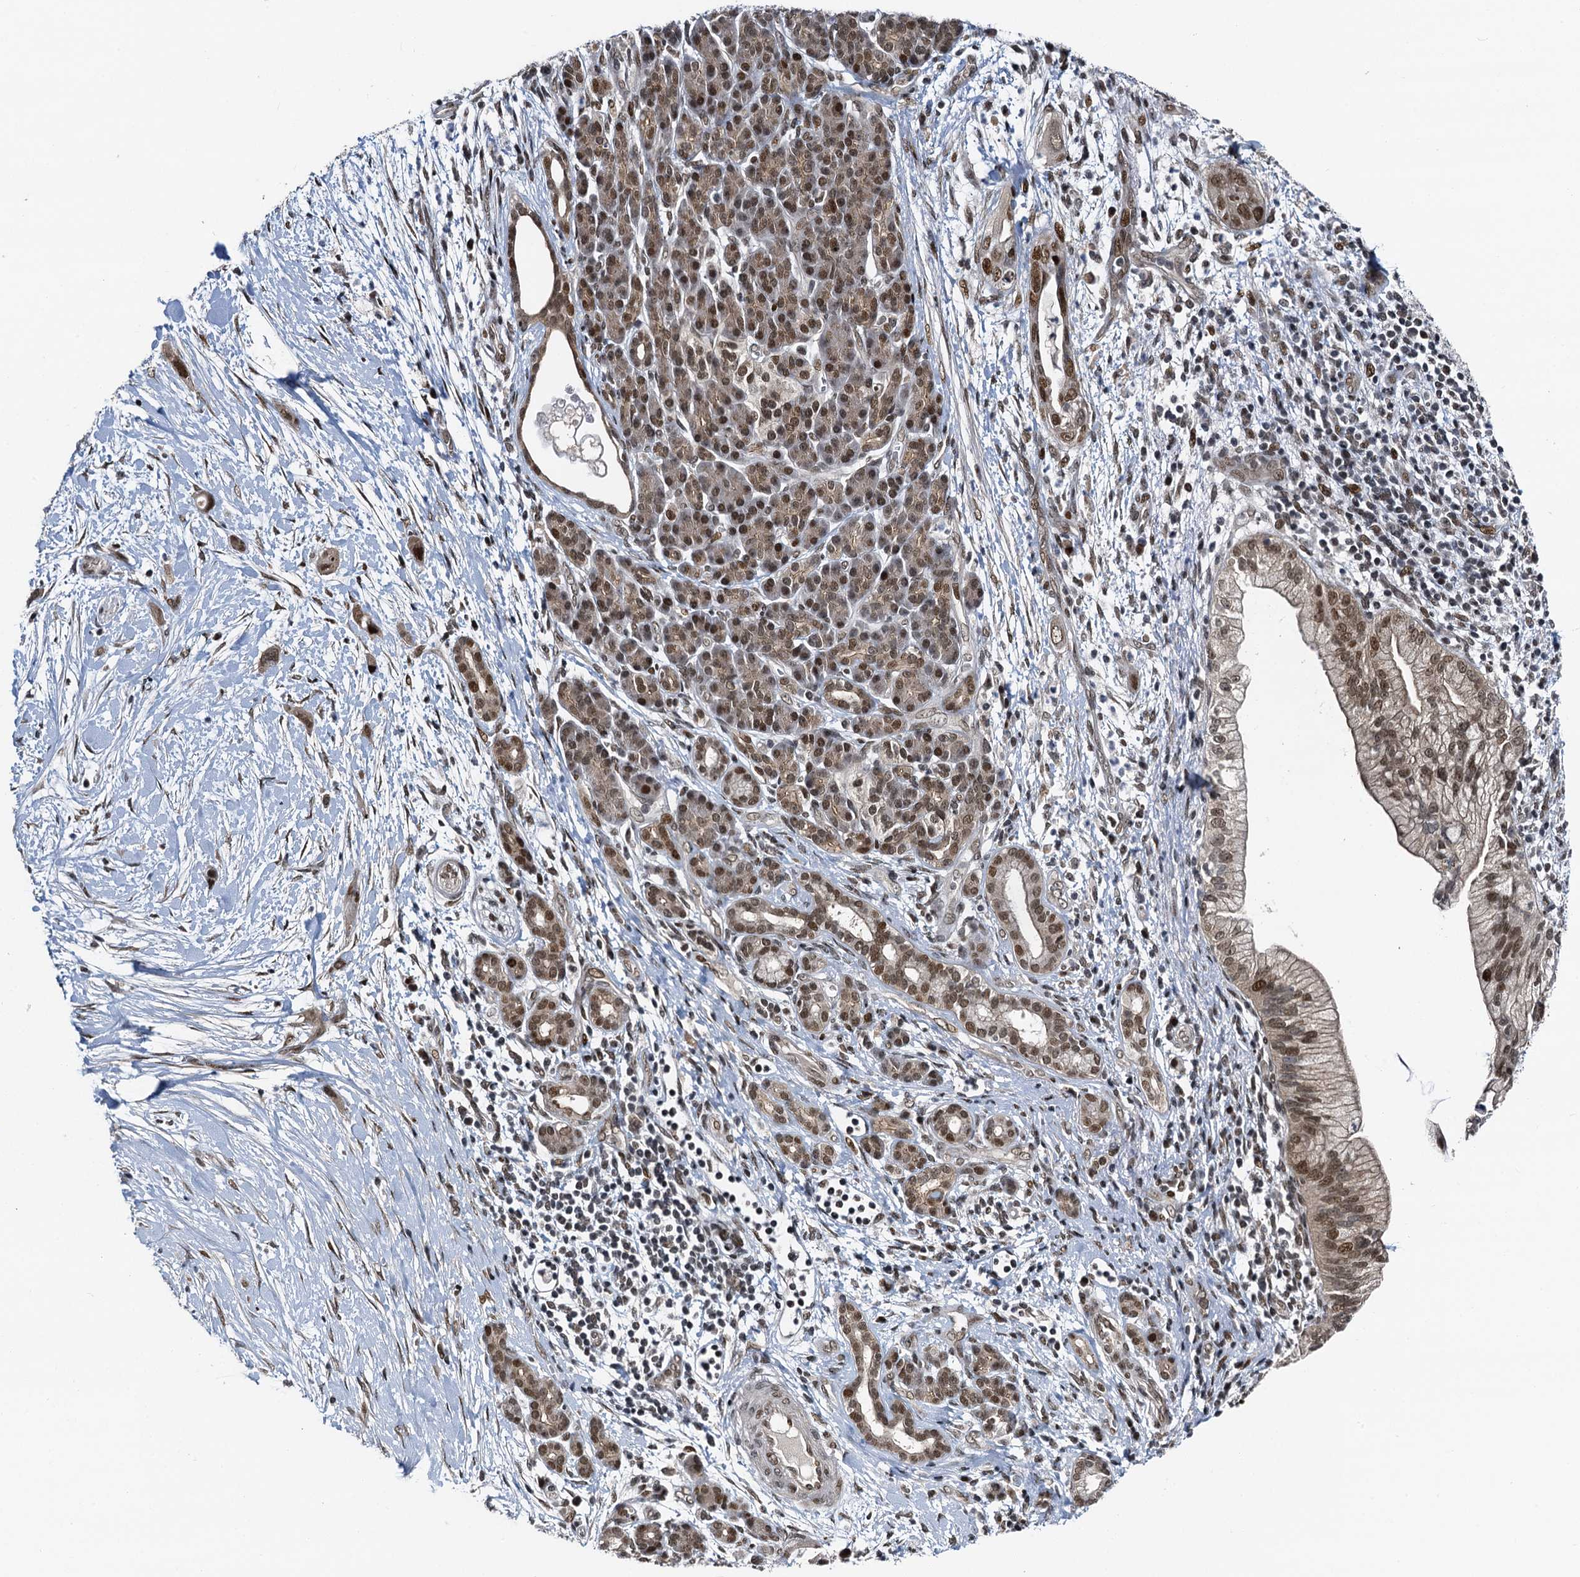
{"staining": {"intensity": "moderate", "quantity": ">75%", "location": "cytoplasmic/membranous,nuclear"}, "tissue": "pancreatic cancer", "cell_type": "Tumor cells", "image_type": "cancer", "snomed": [{"axis": "morphology", "description": "Adenocarcinoma, NOS"}, {"axis": "topography", "description": "Pancreas"}], "caption": "A brown stain labels moderate cytoplasmic/membranous and nuclear expression of a protein in pancreatic cancer tumor cells.", "gene": "RUFY2", "patient": {"sex": "male", "age": 59}}